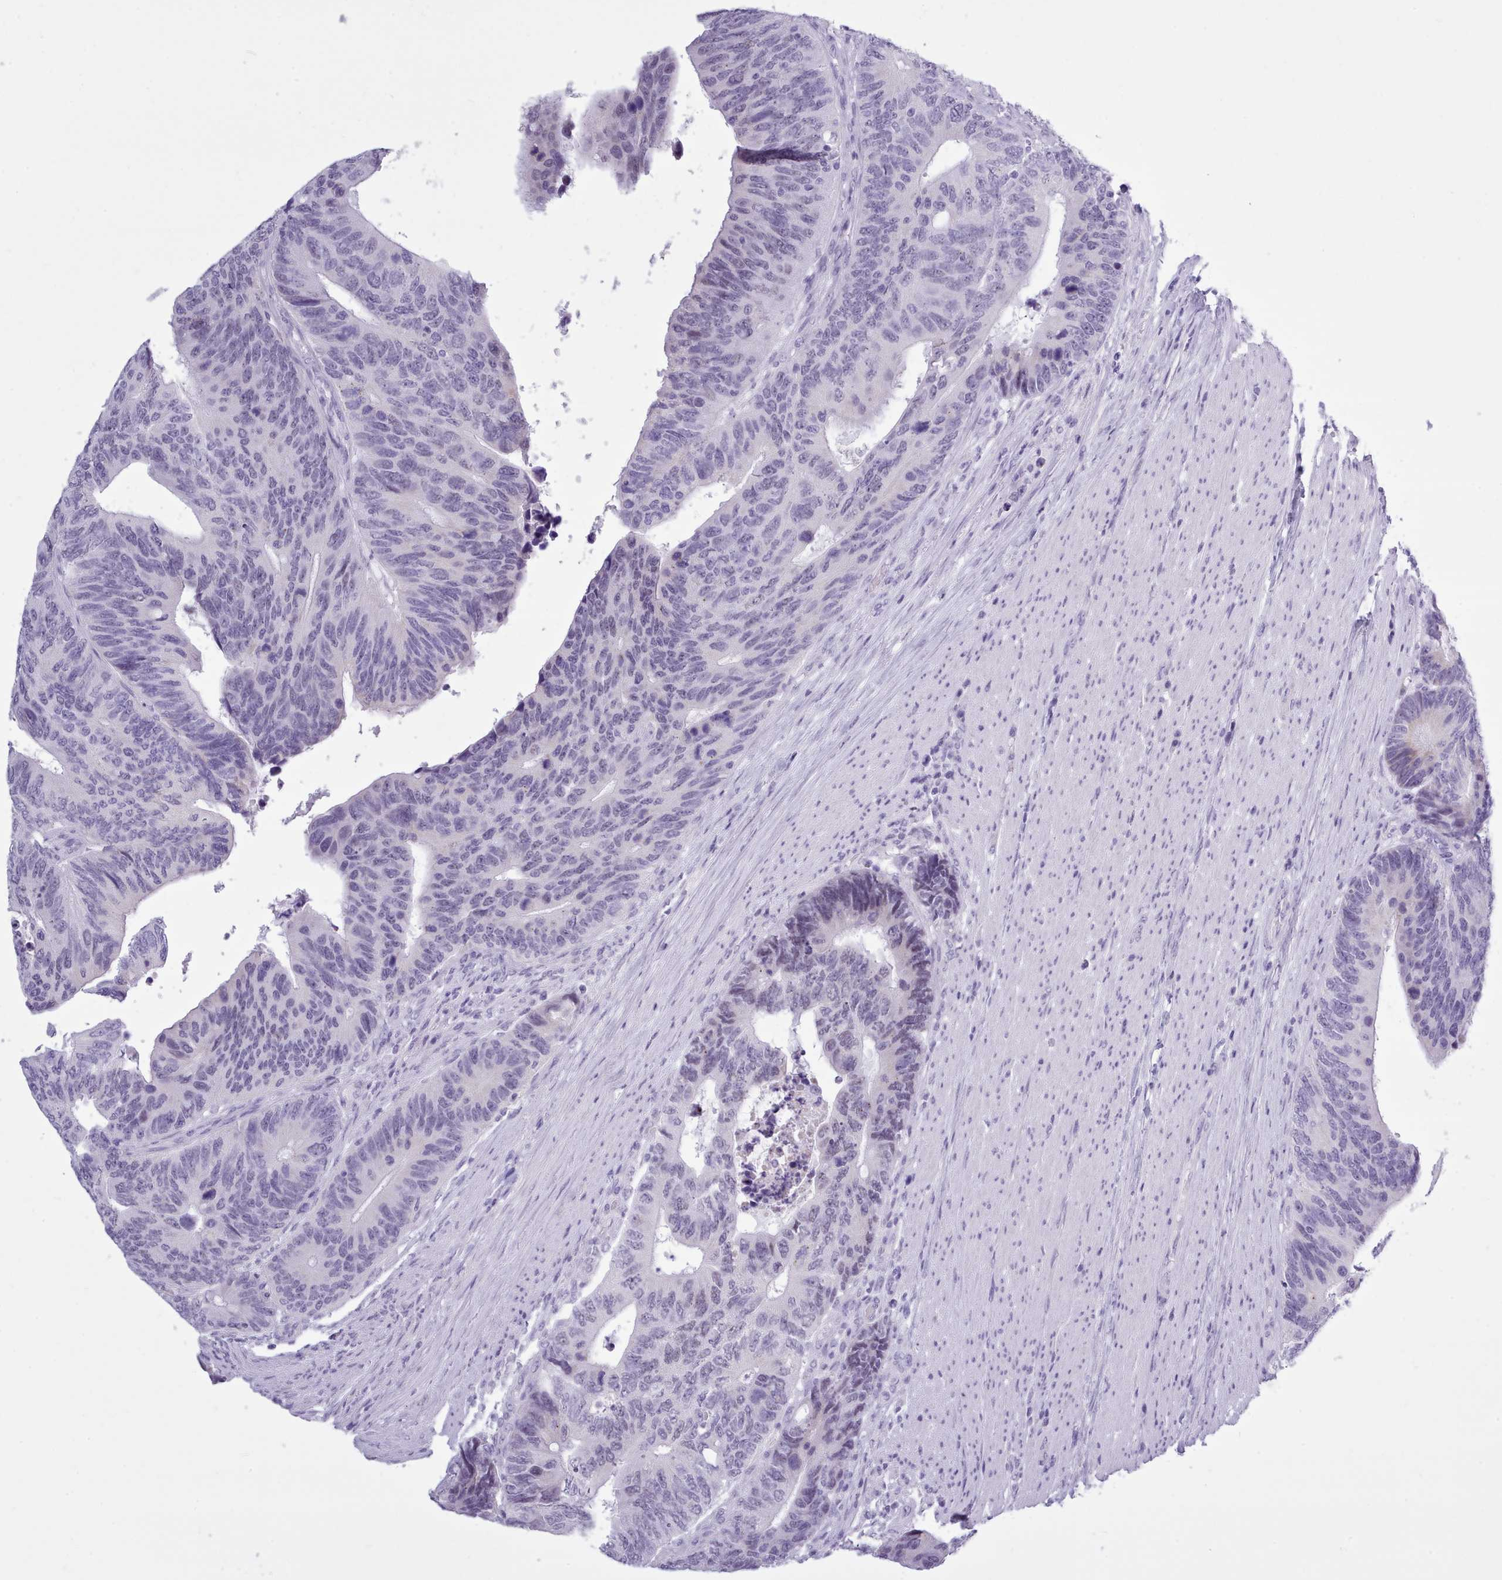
{"staining": {"intensity": "negative", "quantity": "none", "location": "none"}, "tissue": "colorectal cancer", "cell_type": "Tumor cells", "image_type": "cancer", "snomed": [{"axis": "morphology", "description": "Adenocarcinoma, NOS"}, {"axis": "topography", "description": "Colon"}], "caption": "The IHC image has no significant staining in tumor cells of colorectal cancer (adenocarcinoma) tissue.", "gene": "FBXO48", "patient": {"sex": "male", "age": 87}}